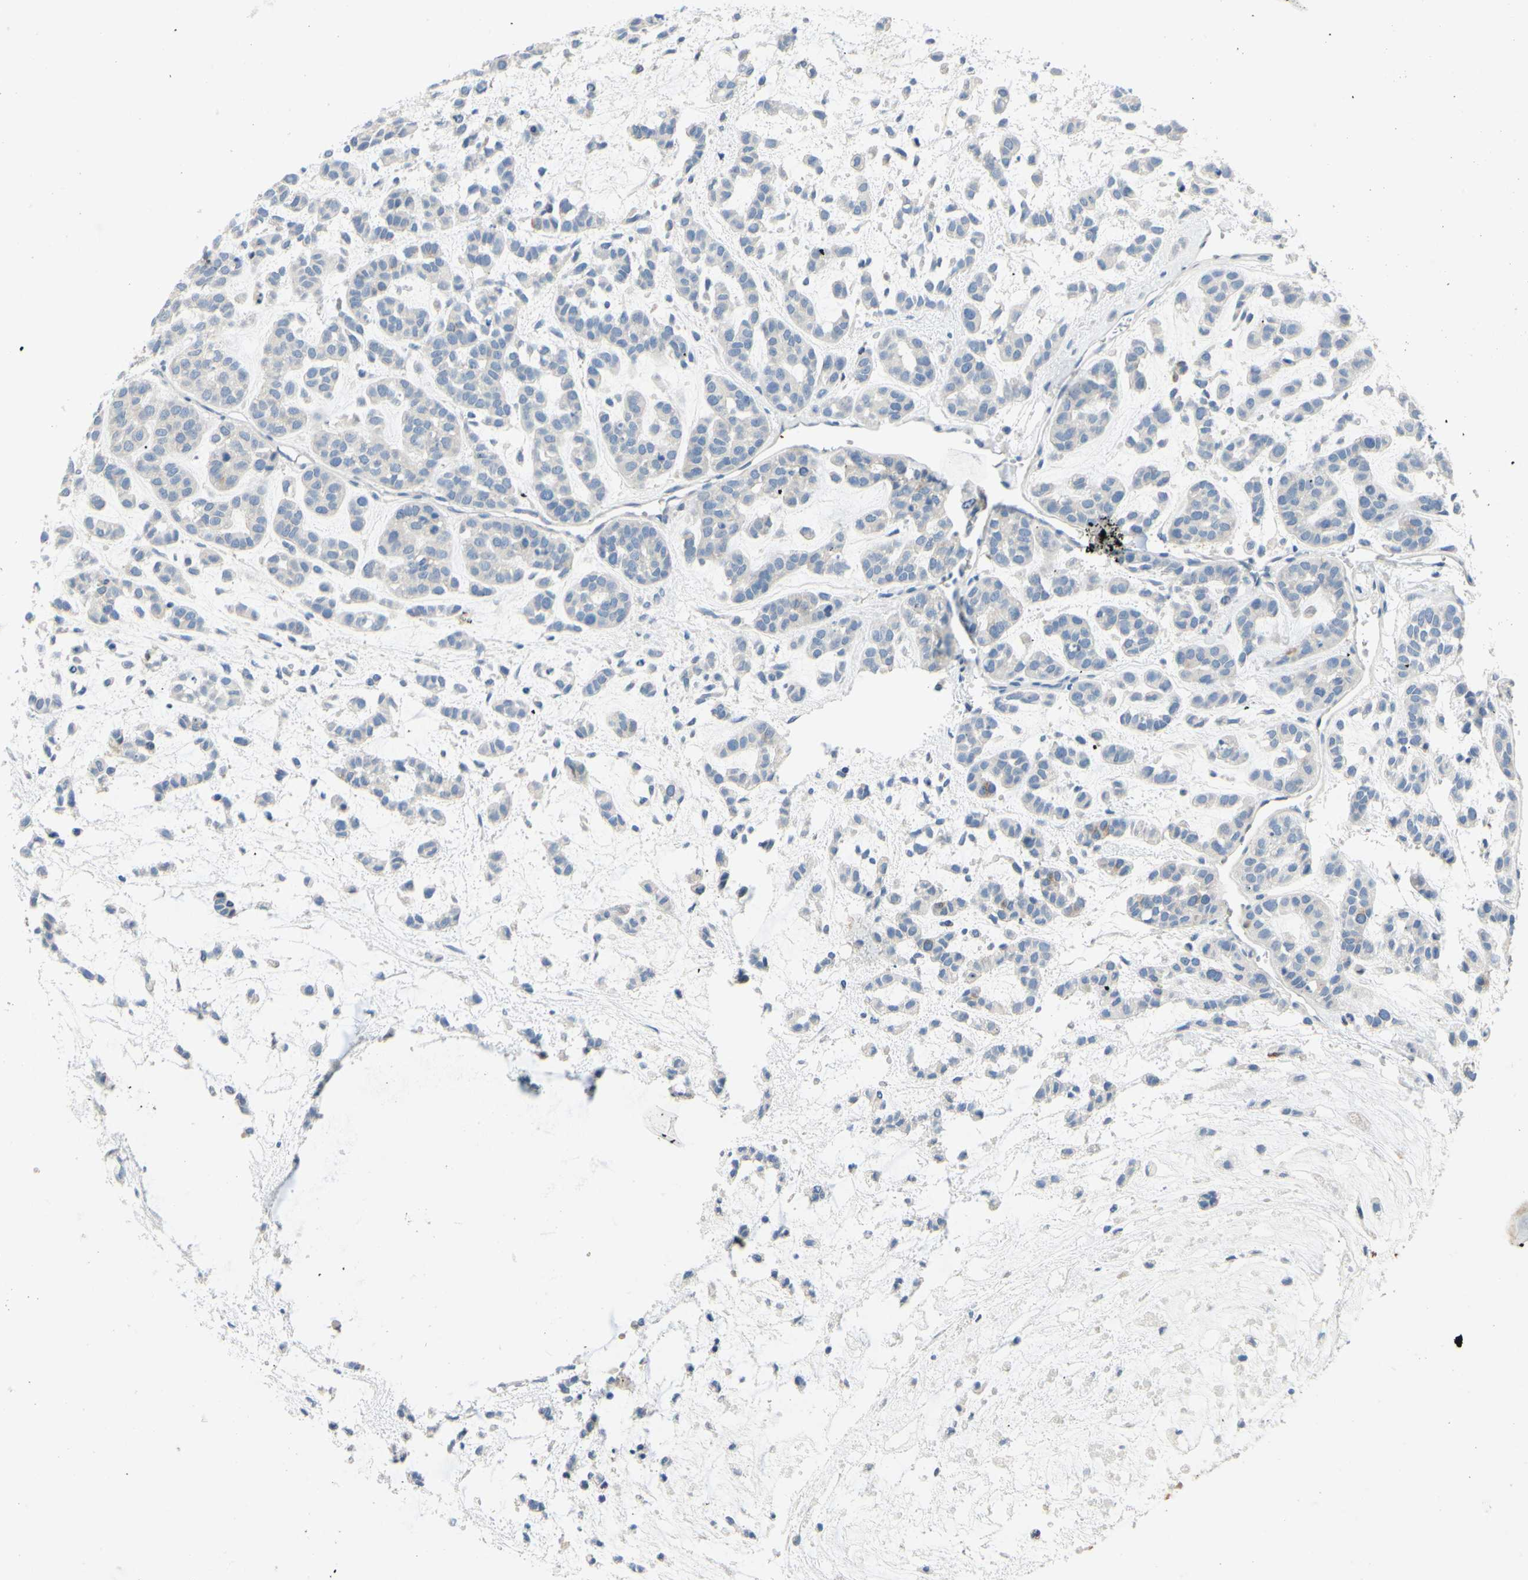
{"staining": {"intensity": "weak", "quantity": ">75%", "location": "cytoplasmic/membranous"}, "tissue": "head and neck cancer", "cell_type": "Tumor cells", "image_type": "cancer", "snomed": [{"axis": "morphology", "description": "Adenocarcinoma, NOS"}, {"axis": "morphology", "description": "Adenoma, NOS"}, {"axis": "topography", "description": "Head-Neck"}], "caption": "DAB (3,3'-diaminobenzidine) immunohistochemical staining of human head and neck cancer (adenocarcinoma) shows weak cytoplasmic/membranous protein expression in approximately >75% of tumor cells.", "gene": "MUC1", "patient": {"sex": "female", "age": 55}}